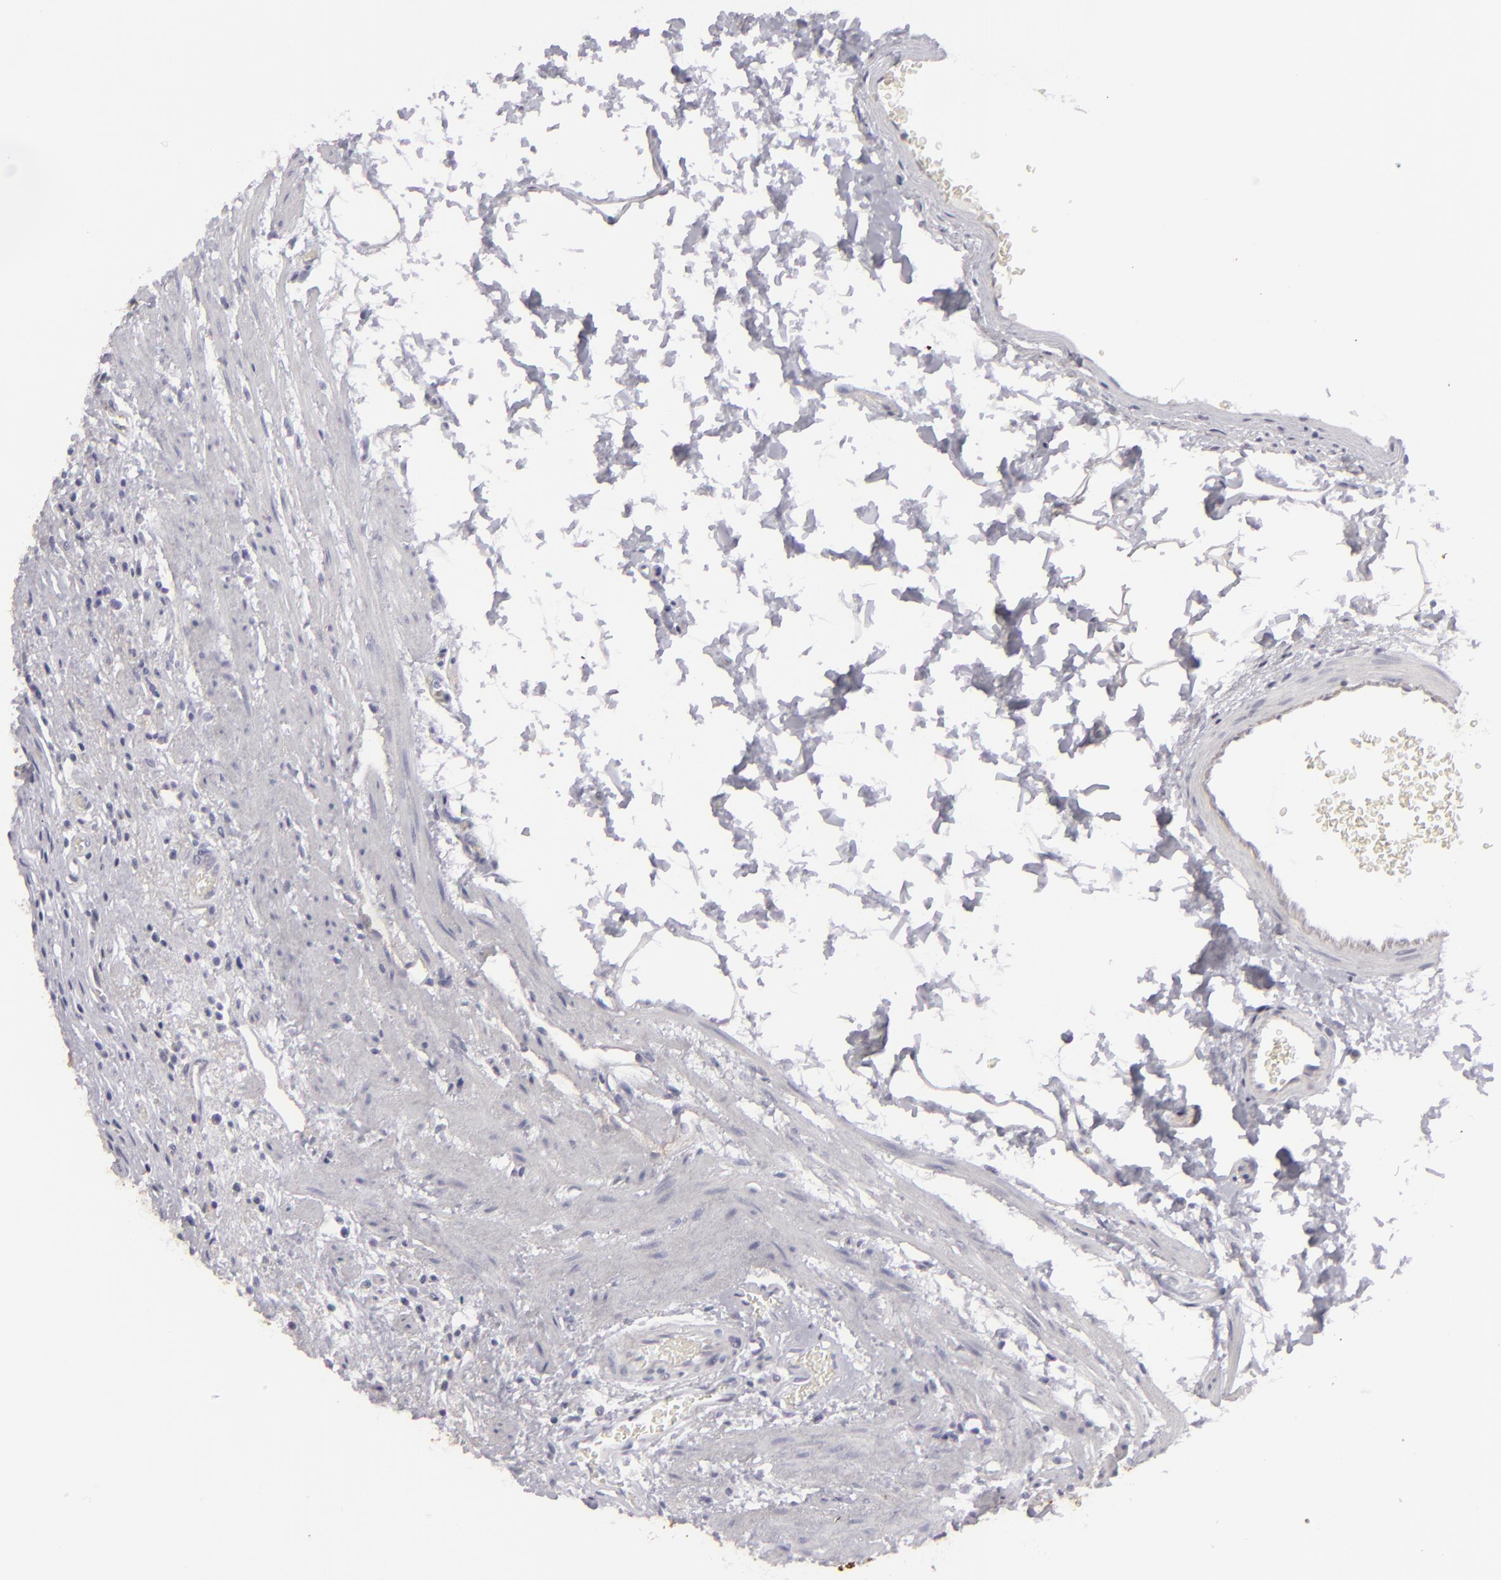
{"staining": {"intensity": "strong", "quantity": ">75%", "location": "cytoplasmic/membranous"}, "tissue": "stomach", "cell_type": "Glandular cells", "image_type": "normal", "snomed": [{"axis": "morphology", "description": "Normal tissue, NOS"}, {"axis": "morphology", "description": "Inflammation, NOS"}, {"axis": "topography", "description": "Stomach, lower"}], "caption": "Brown immunohistochemical staining in normal human stomach exhibits strong cytoplasmic/membranous expression in approximately >75% of glandular cells.", "gene": "JUP", "patient": {"sex": "male", "age": 59}}